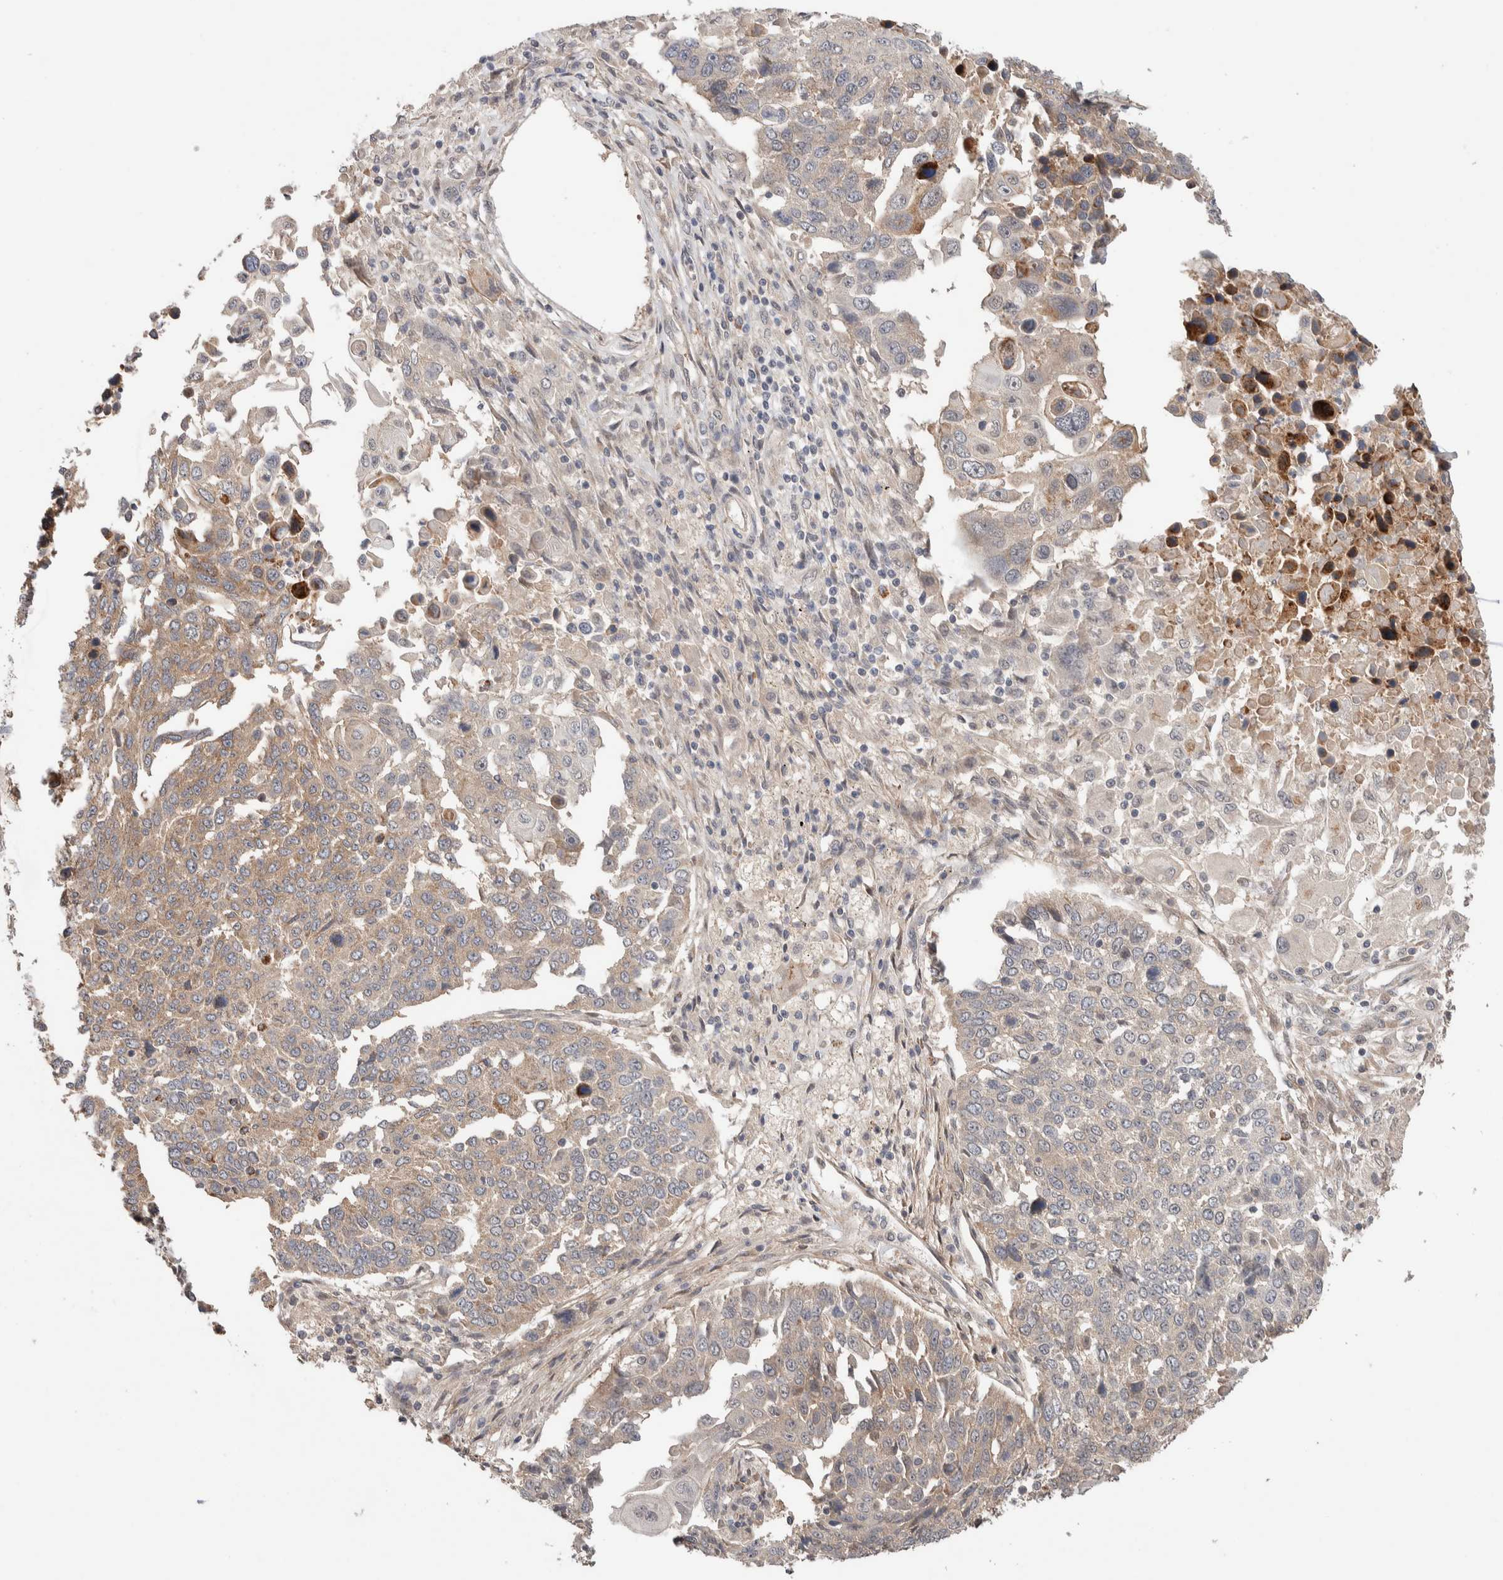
{"staining": {"intensity": "weak", "quantity": "25%-75%", "location": "cytoplasmic/membranous"}, "tissue": "lung cancer", "cell_type": "Tumor cells", "image_type": "cancer", "snomed": [{"axis": "morphology", "description": "Squamous cell carcinoma, NOS"}, {"axis": "topography", "description": "Lung"}], "caption": "Protein staining reveals weak cytoplasmic/membranous expression in about 25%-75% of tumor cells in lung cancer (squamous cell carcinoma).", "gene": "CASK", "patient": {"sex": "male", "age": 66}}